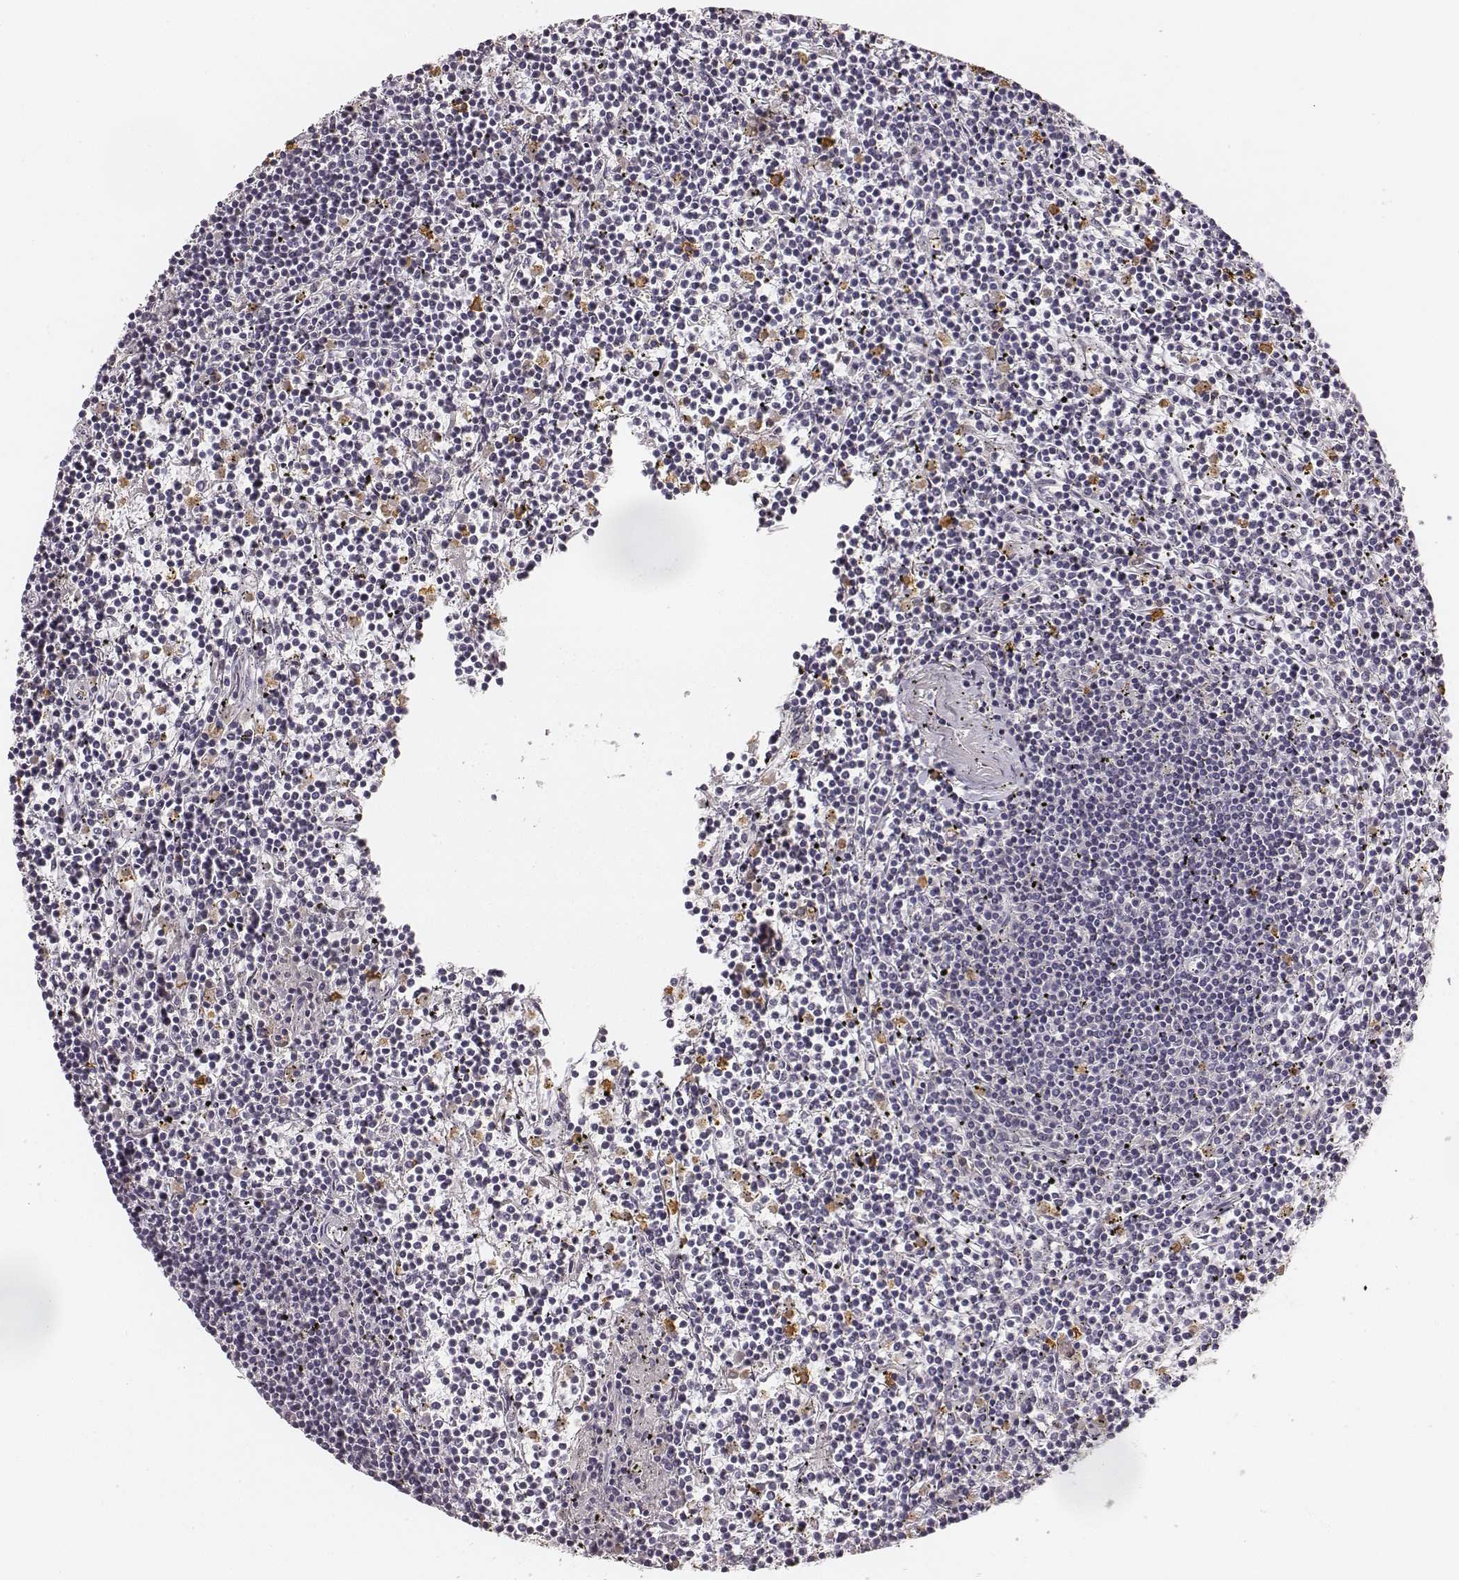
{"staining": {"intensity": "negative", "quantity": "none", "location": "none"}, "tissue": "lymphoma", "cell_type": "Tumor cells", "image_type": "cancer", "snomed": [{"axis": "morphology", "description": "Malignant lymphoma, non-Hodgkin's type, Low grade"}, {"axis": "topography", "description": "Spleen"}], "caption": "The immunohistochemistry (IHC) histopathology image has no significant positivity in tumor cells of lymphoma tissue.", "gene": "ZYX", "patient": {"sex": "female", "age": 19}}